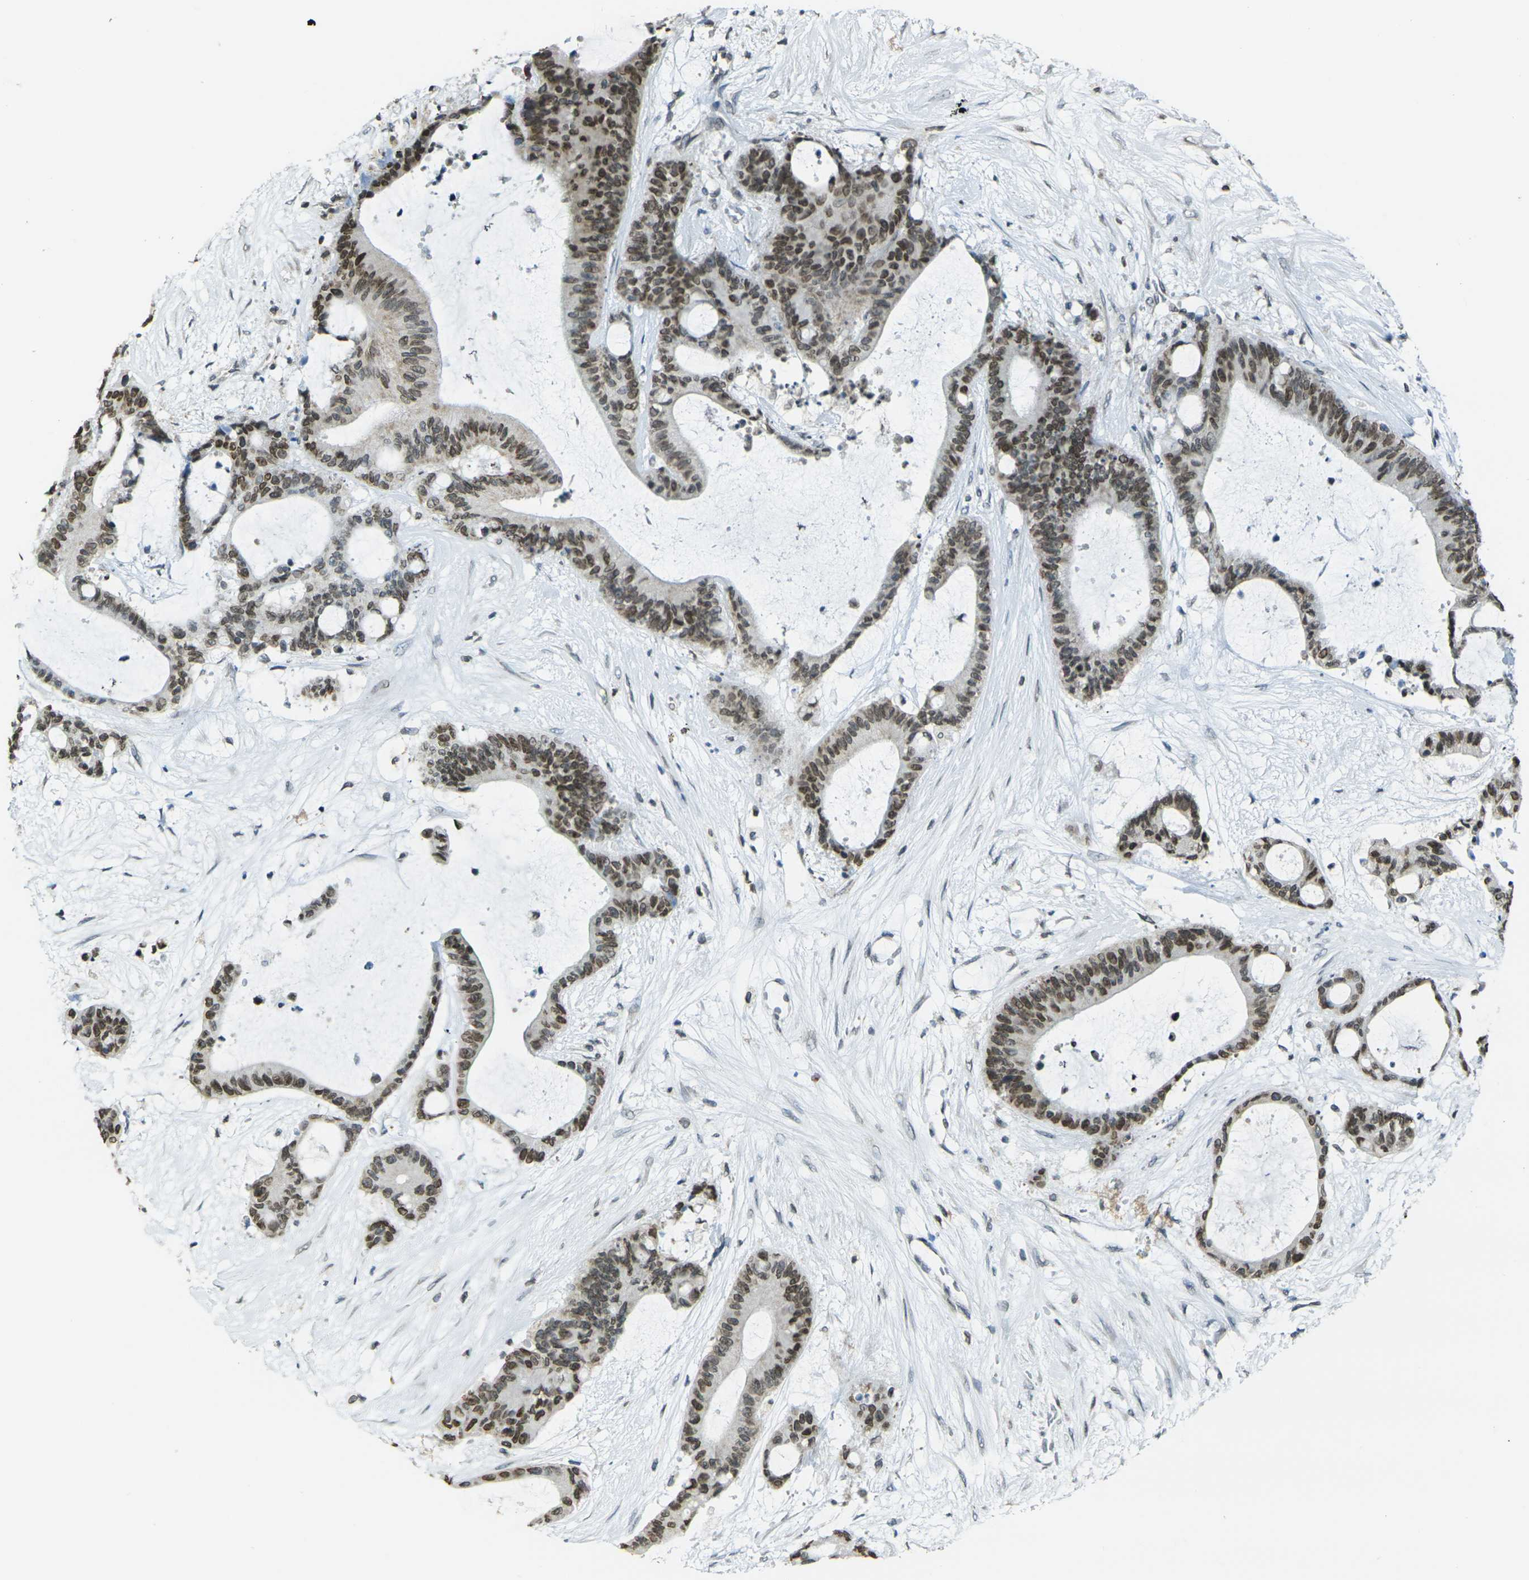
{"staining": {"intensity": "strong", "quantity": ">75%", "location": "cytoplasmic/membranous,nuclear"}, "tissue": "liver cancer", "cell_type": "Tumor cells", "image_type": "cancer", "snomed": [{"axis": "morphology", "description": "Cholangiocarcinoma"}, {"axis": "topography", "description": "Liver"}], "caption": "Protein analysis of liver cancer (cholangiocarcinoma) tissue shows strong cytoplasmic/membranous and nuclear staining in approximately >75% of tumor cells. Using DAB (3,3'-diaminobenzidine) (brown) and hematoxylin (blue) stains, captured at high magnification using brightfield microscopy.", "gene": "BRDT", "patient": {"sex": "female", "age": 73}}